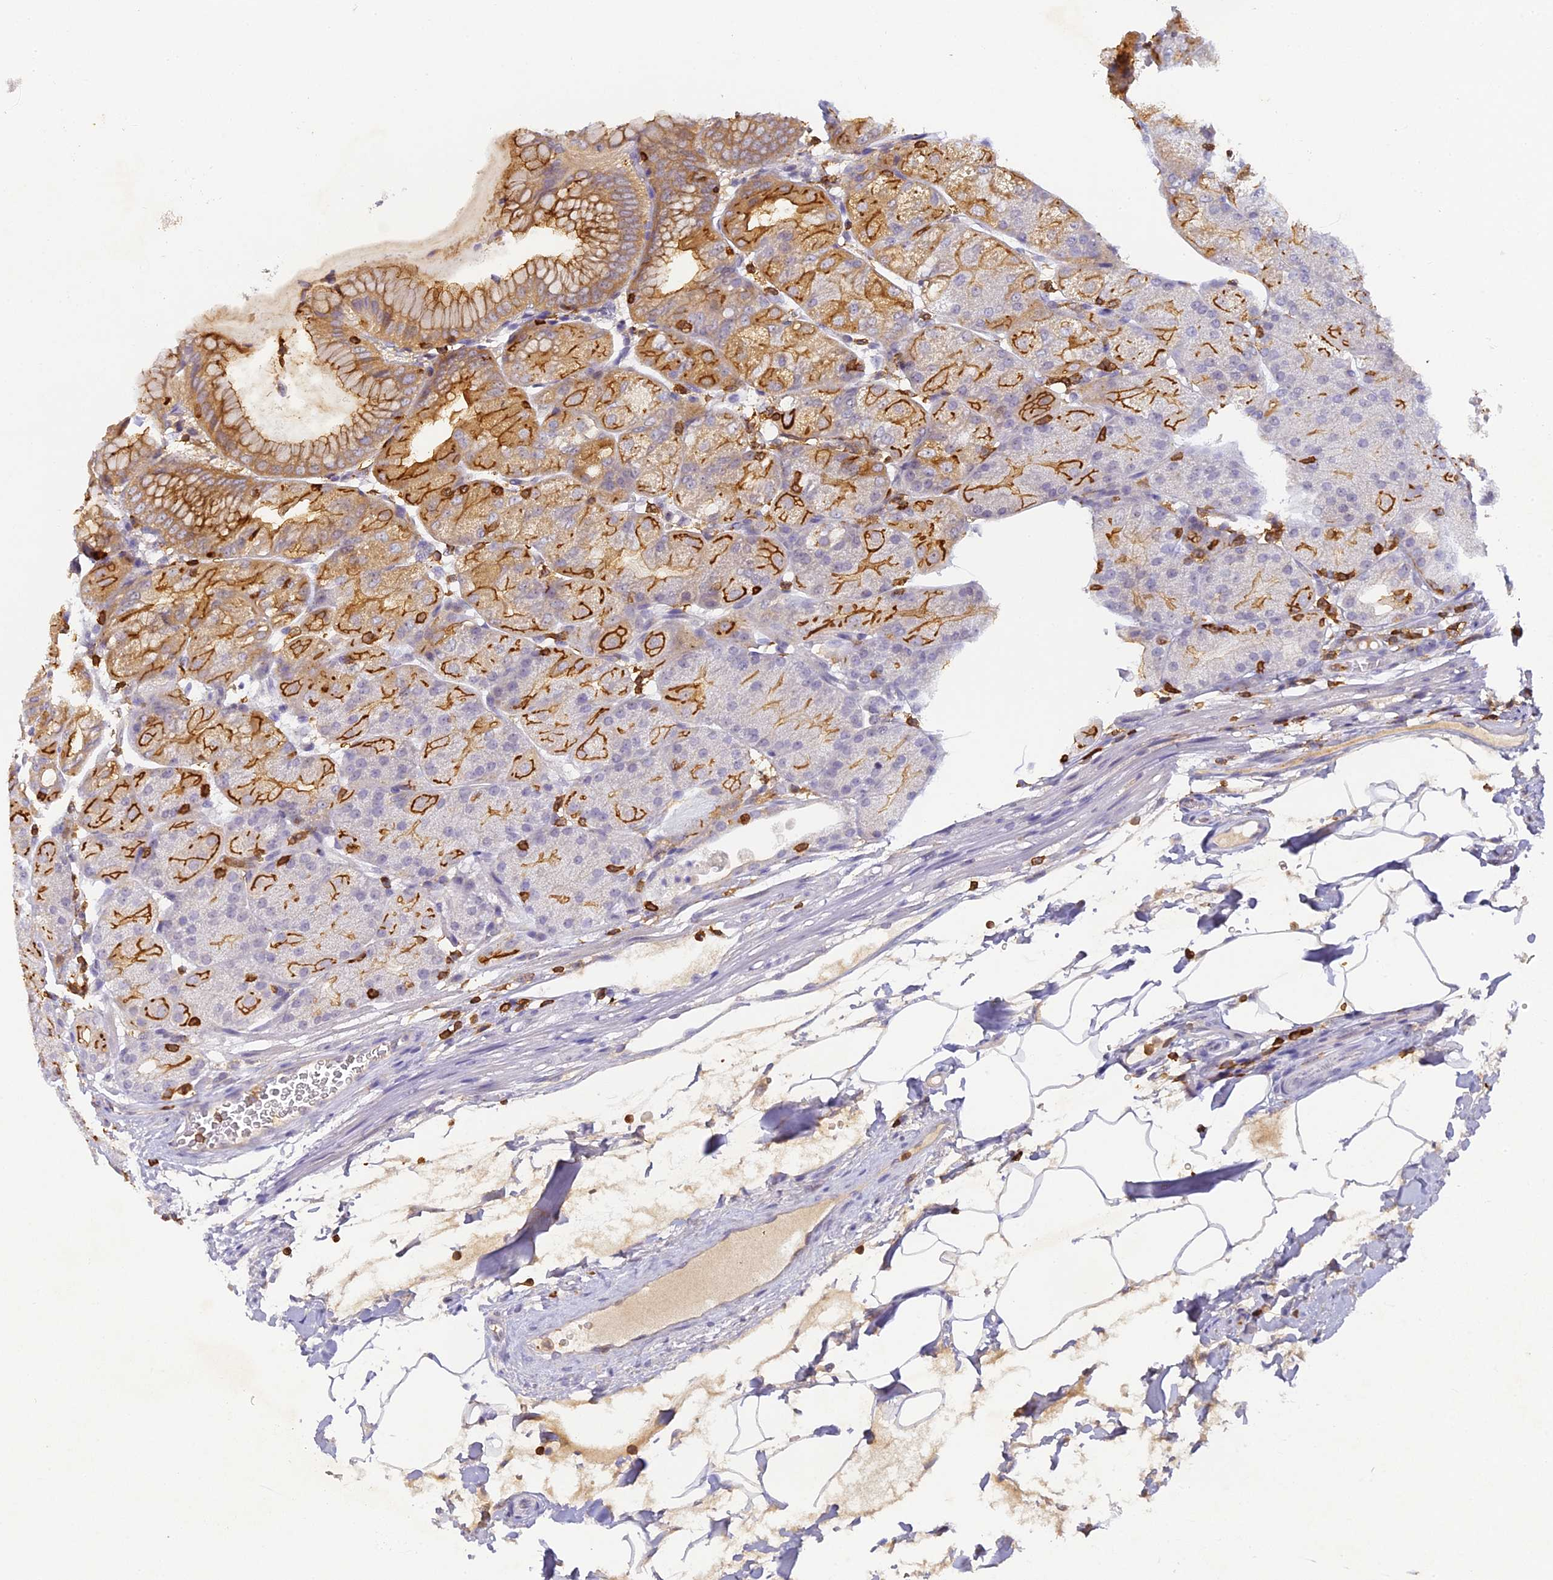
{"staining": {"intensity": "strong", "quantity": ">75%", "location": "cytoplasmic/membranous"}, "tissue": "stomach", "cell_type": "Glandular cells", "image_type": "normal", "snomed": [{"axis": "morphology", "description": "Normal tissue, NOS"}, {"axis": "topography", "description": "Stomach, upper"}, {"axis": "topography", "description": "Stomach, lower"}], "caption": "An immunohistochemistry image of normal tissue is shown. Protein staining in brown shows strong cytoplasmic/membranous positivity in stomach within glandular cells. (DAB IHC, brown staining for protein, blue staining for nuclei).", "gene": "FYB1", "patient": {"sex": "male", "age": 62}}